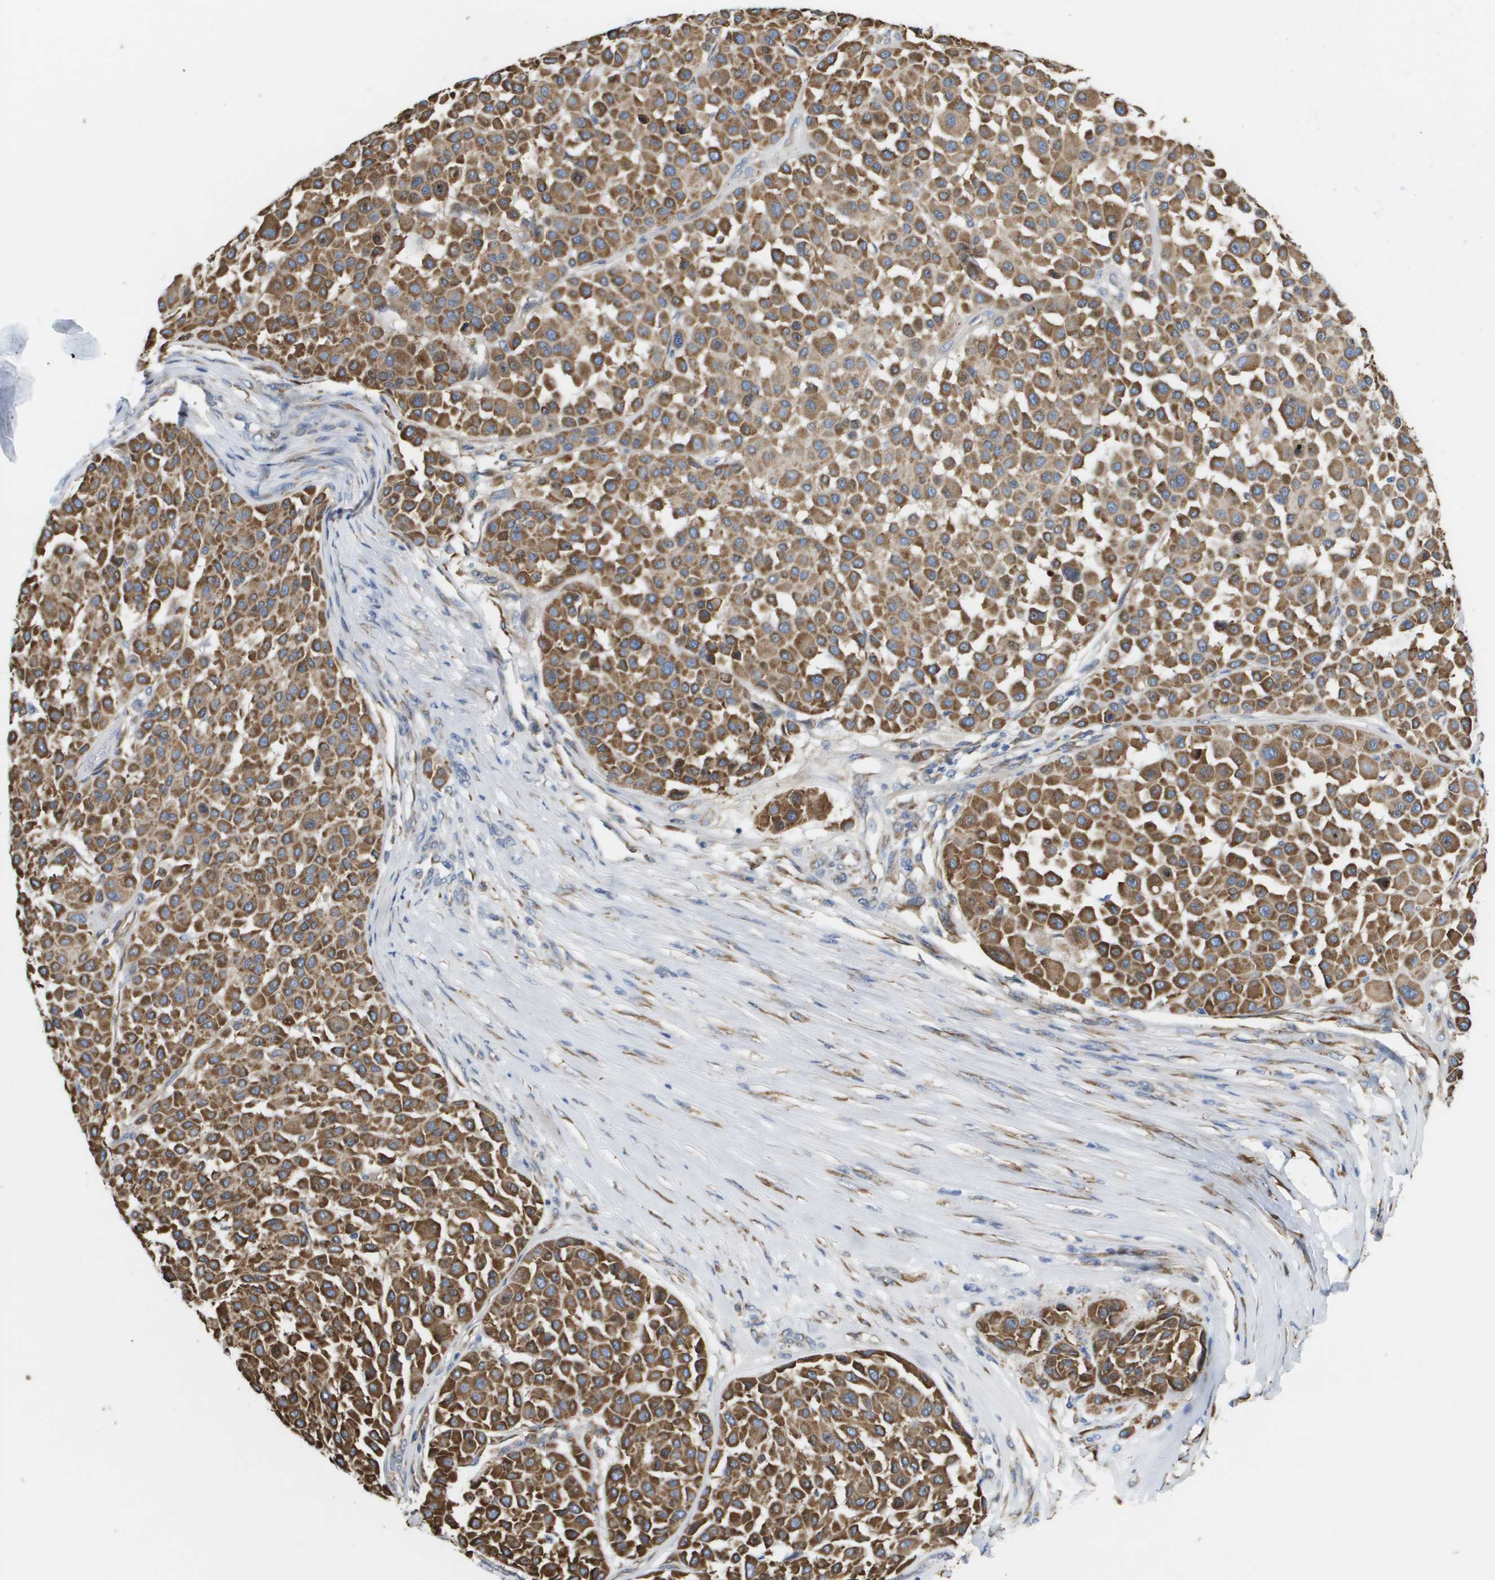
{"staining": {"intensity": "moderate", "quantity": ">75%", "location": "cytoplasmic/membranous"}, "tissue": "melanoma", "cell_type": "Tumor cells", "image_type": "cancer", "snomed": [{"axis": "morphology", "description": "Malignant melanoma, Metastatic site"}, {"axis": "topography", "description": "Soft tissue"}], "caption": "Moderate cytoplasmic/membranous protein expression is identified in approximately >75% of tumor cells in malignant melanoma (metastatic site).", "gene": "ST3GAL2", "patient": {"sex": "male", "age": 41}}